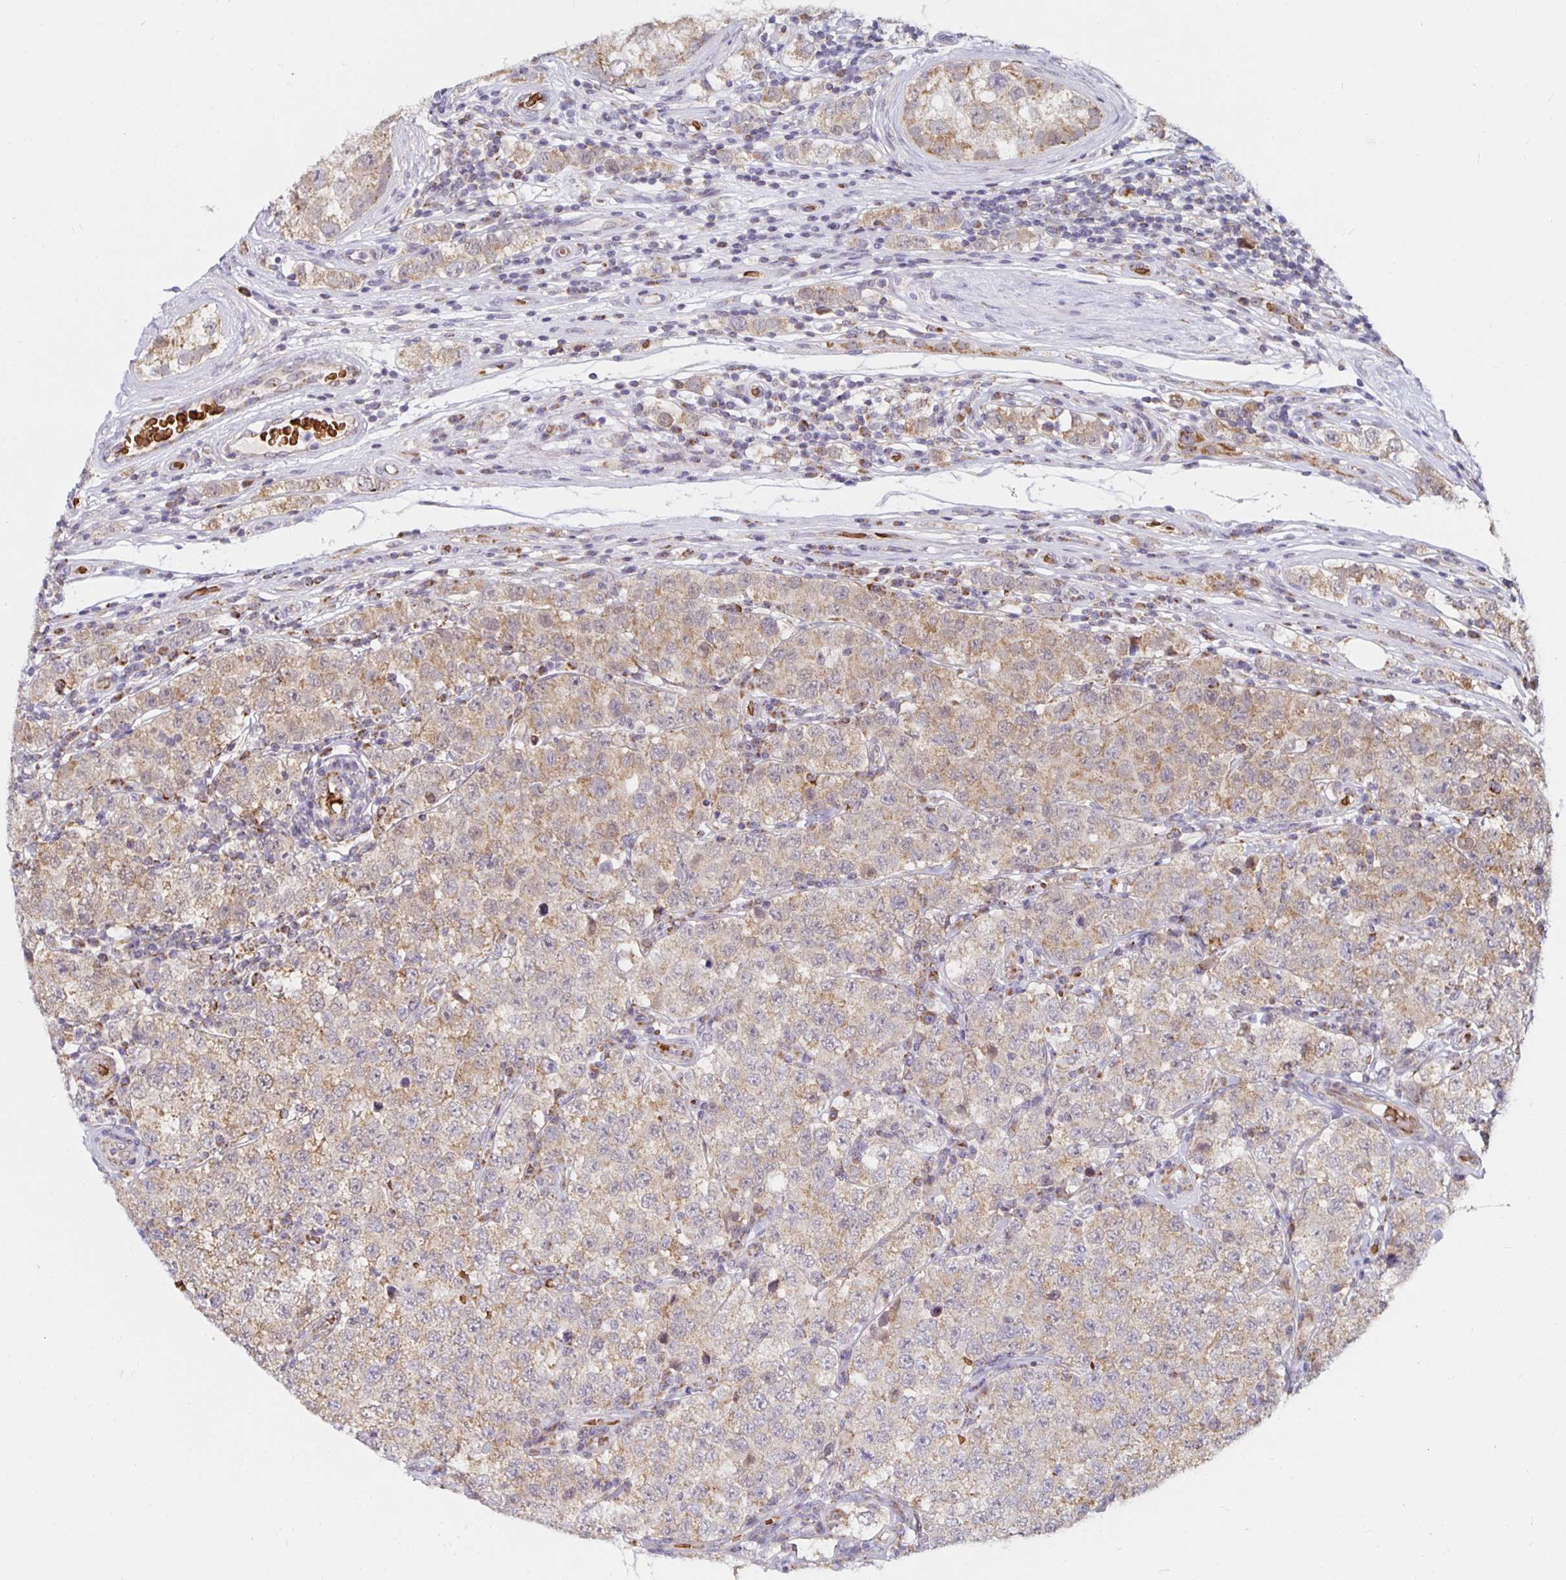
{"staining": {"intensity": "moderate", "quantity": ">75%", "location": "cytoplasmic/membranous"}, "tissue": "testis cancer", "cell_type": "Tumor cells", "image_type": "cancer", "snomed": [{"axis": "morphology", "description": "Seminoma, NOS"}, {"axis": "topography", "description": "Testis"}], "caption": "Testis cancer (seminoma) tissue demonstrates moderate cytoplasmic/membranous expression in approximately >75% of tumor cells", "gene": "MRPL28", "patient": {"sex": "male", "age": 34}}